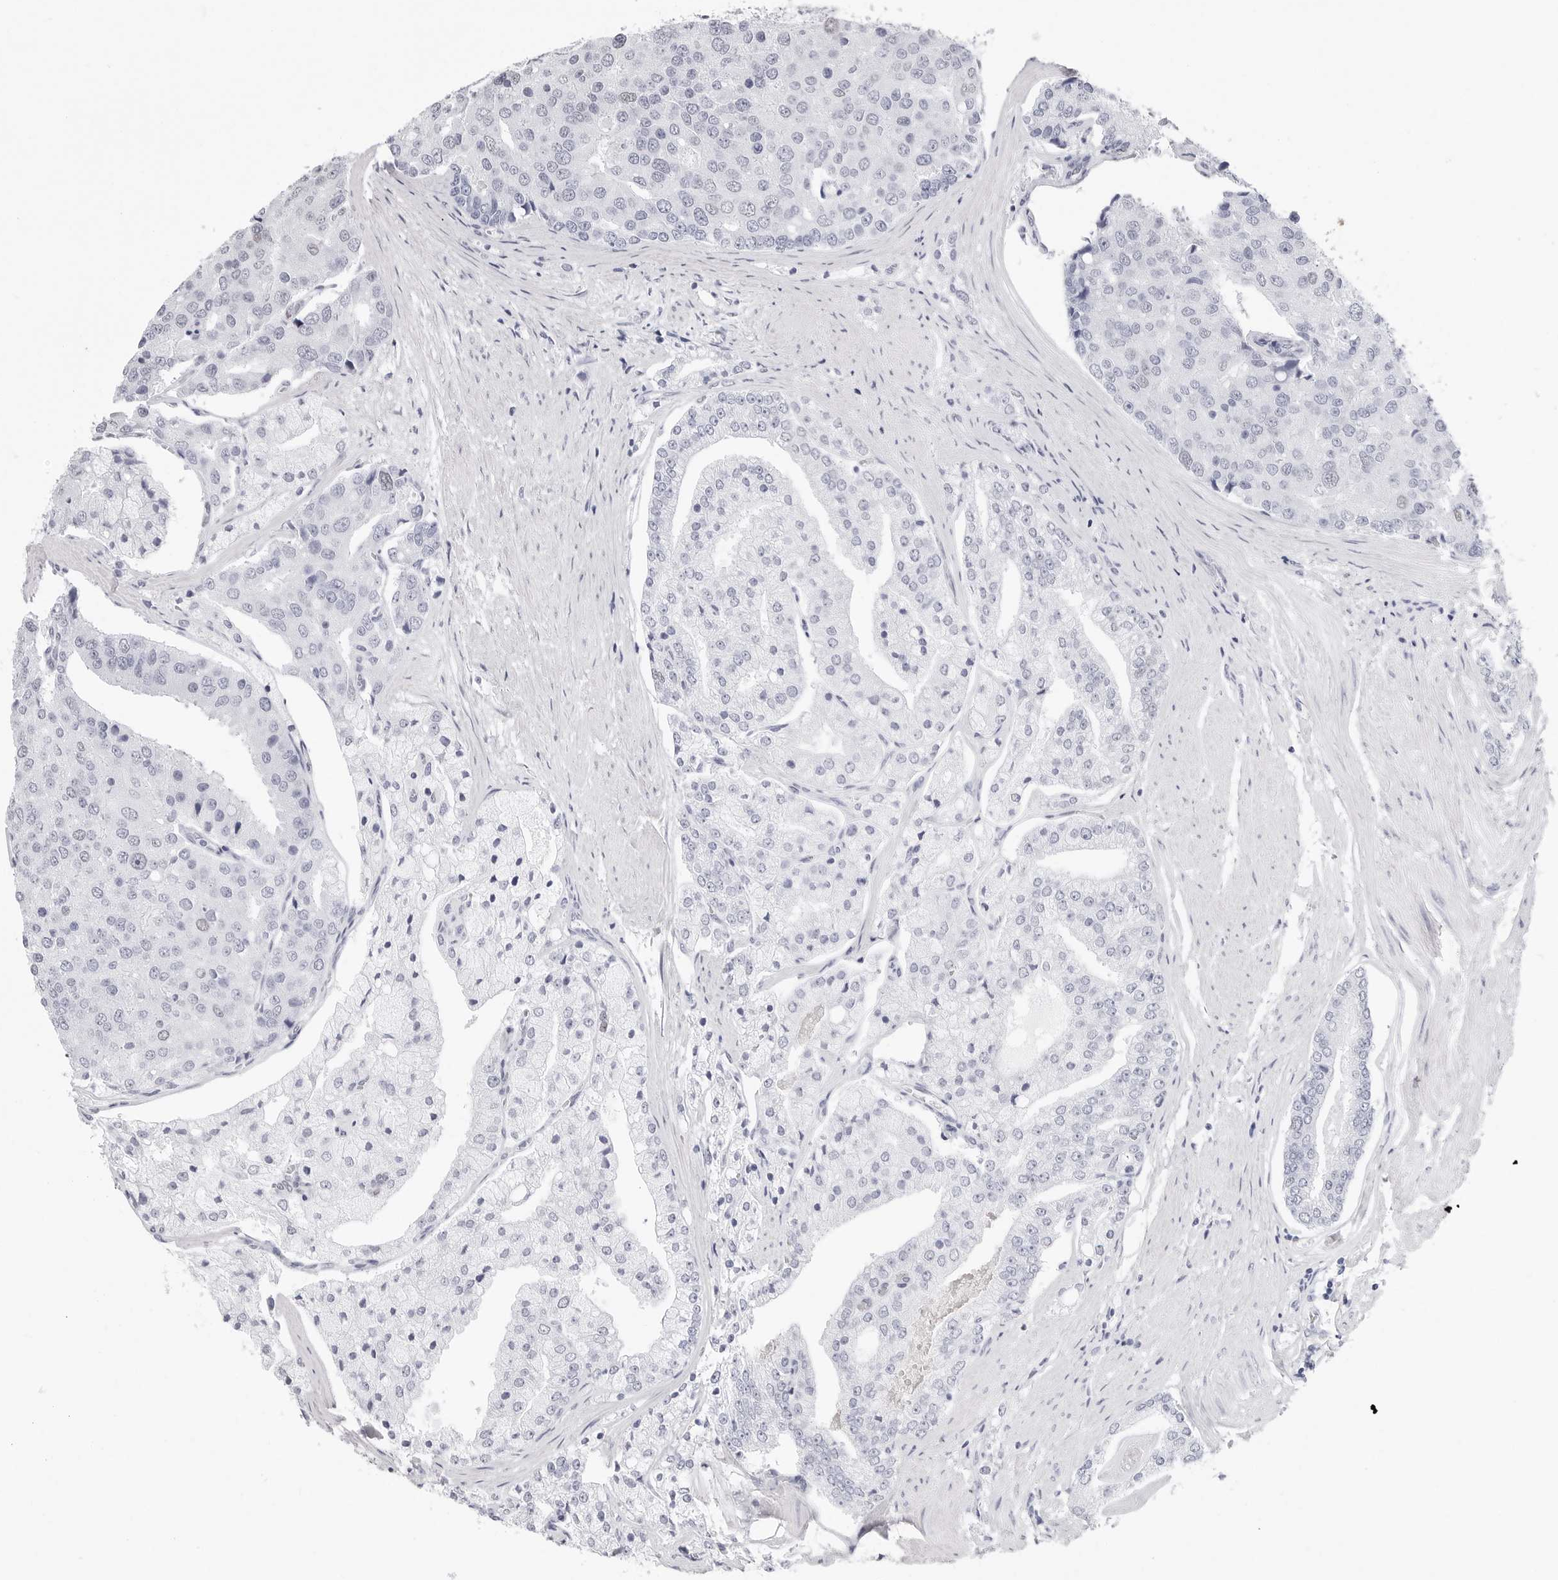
{"staining": {"intensity": "negative", "quantity": "none", "location": "none"}, "tissue": "prostate cancer", "cell_type": "Tumor cells", "image_type": "cancer", "snomed": [{"axis": "morphology", "description": "Adenocarcinoma, High grade"}, {"axis": "topography", "description": "Prostate"}], "caption": "This is an immunohistochemistry (IHC) photomicrograph of human prostate cancer (high-grade adenocarcinoma). There is no expression in tumor cells.", "gene": "NASP", "patient": {"sex": "male", "age": 50}}